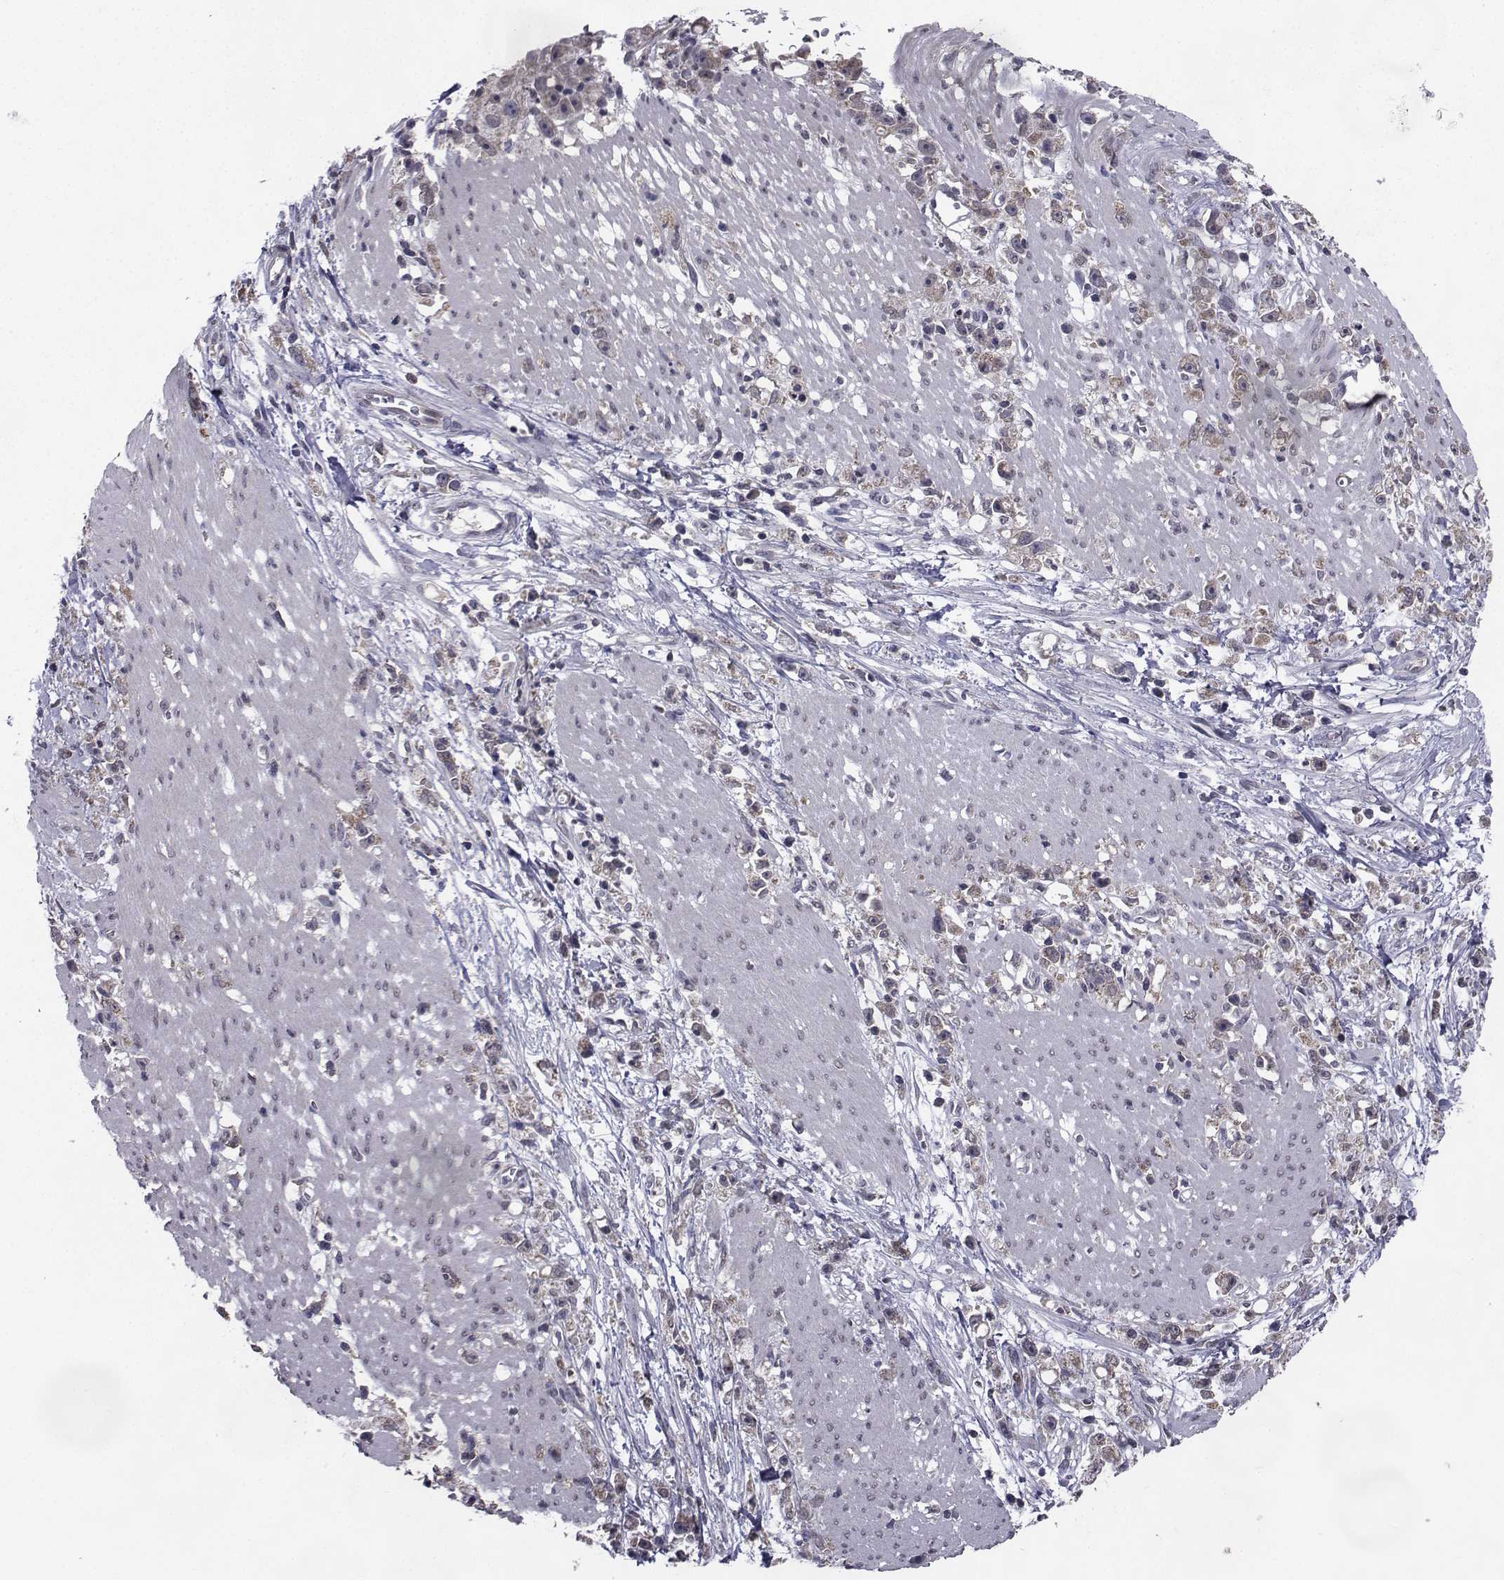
{"staining": {"intensity": "weak", "quantity": "25%-75%", "location": "cytoplasmic/membranous"}, "tissue": "stomach cancer", "cell_type": "Tumor cells", "image_type": "cancer", "snomed": [{"axis": "morphology", "description": "Adenocarcinoma, NOS"}, {"axis": "topography", "description": "Stomach"}], "caption": "An image of human stomach cancer (adenocarcinoma) stained for a protein displays weak cytoplasmic/membranous brown staining in tumor cells.", "gene": "CYP2S1", "patient": {"sex": "female", "age": 59}}